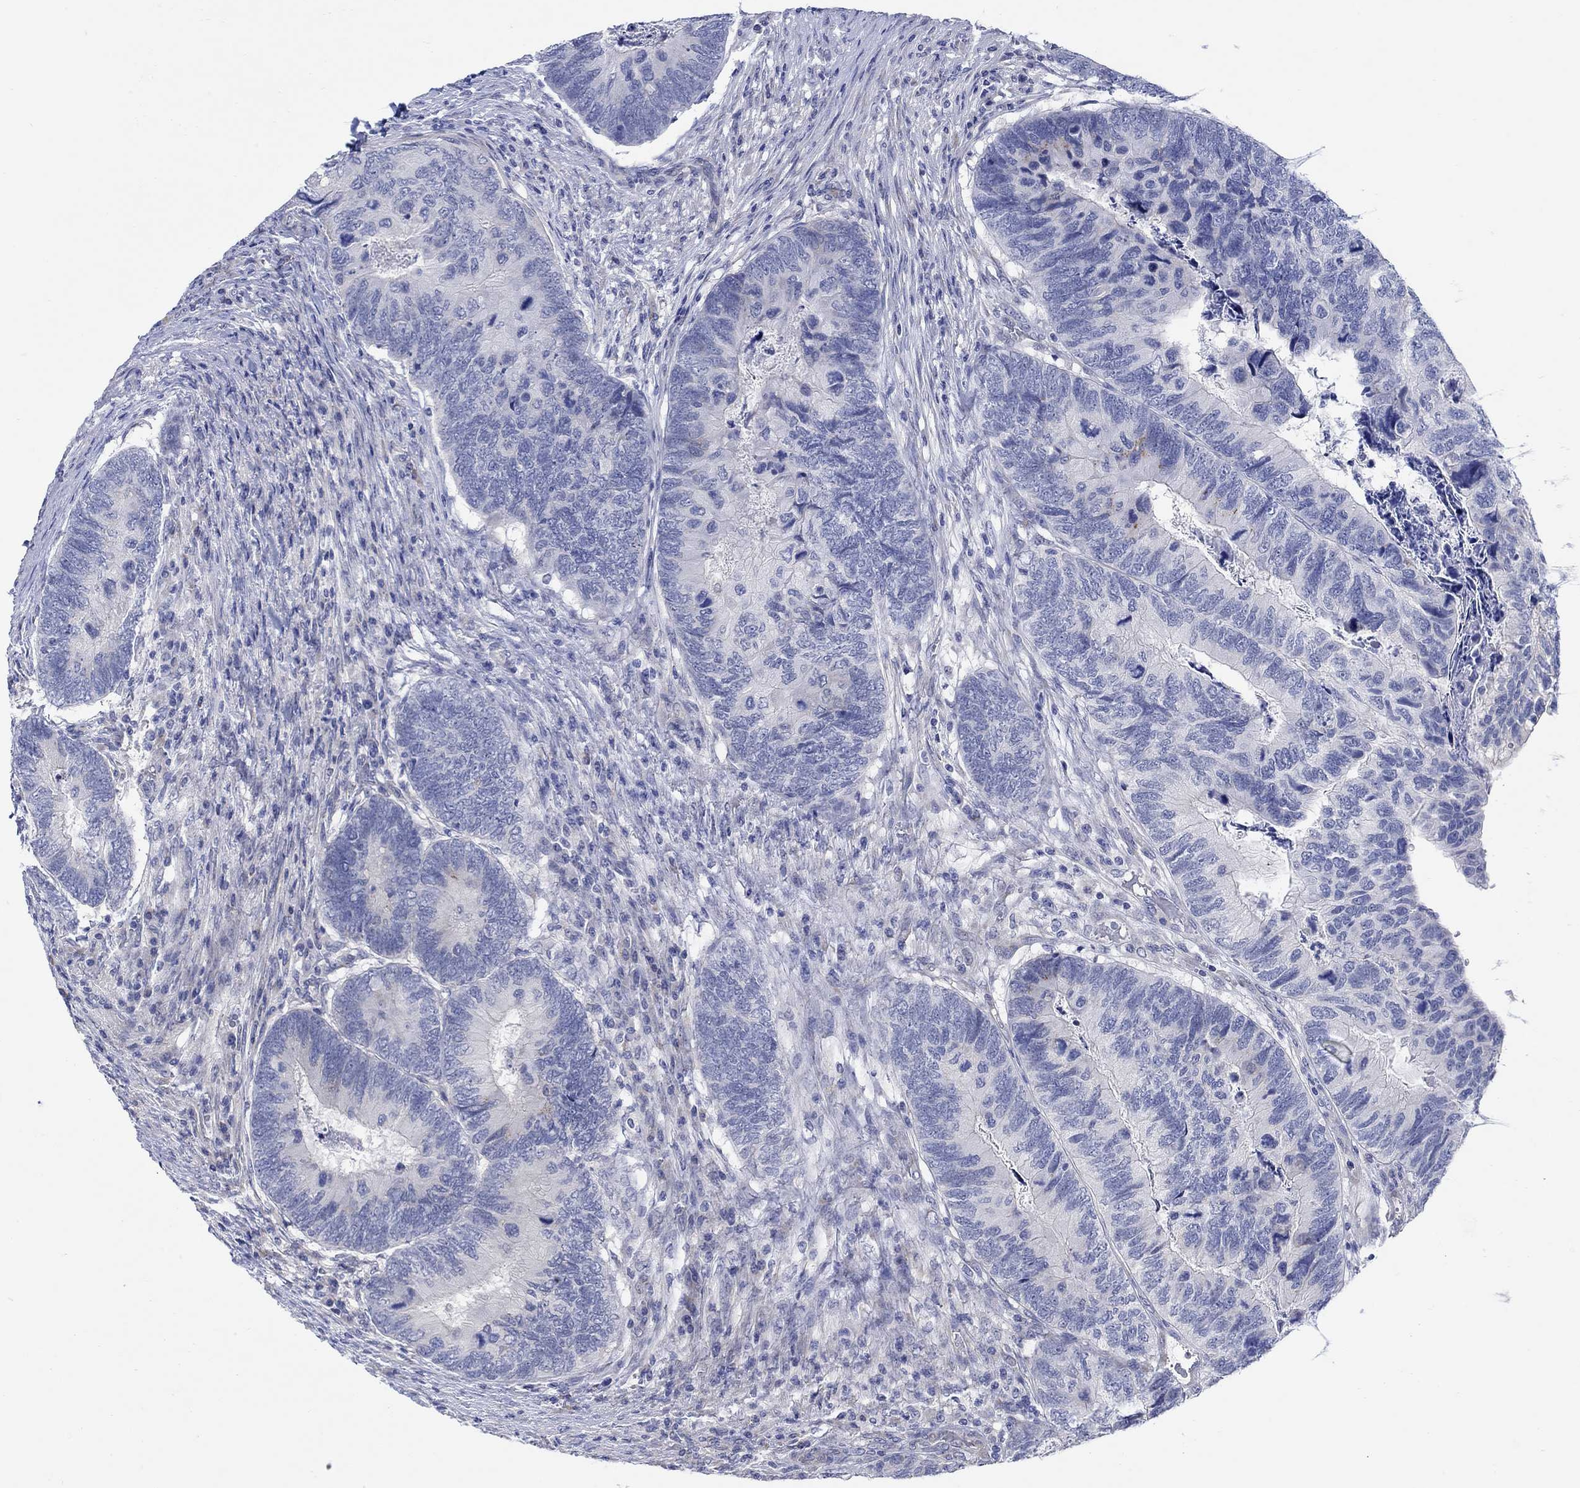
{"staining": {"intensity": "negative", "quantity": "none", "location": "none"}, "tissue": "colorectal cancer", "cell_type": "Tumor cells", "image_type": "cancer", "snomed": [{"axis": "morphology", "description": "Adenocarcinoma, NOS"}, {"axis": "topography", "description": "Colon"}], "caption": "Immunohistochemical staining of human colorectal cancer reveals no significant staining in tumor cells.", "gene": "KRT222", "patient": {"sex": "female", "age": 67}}